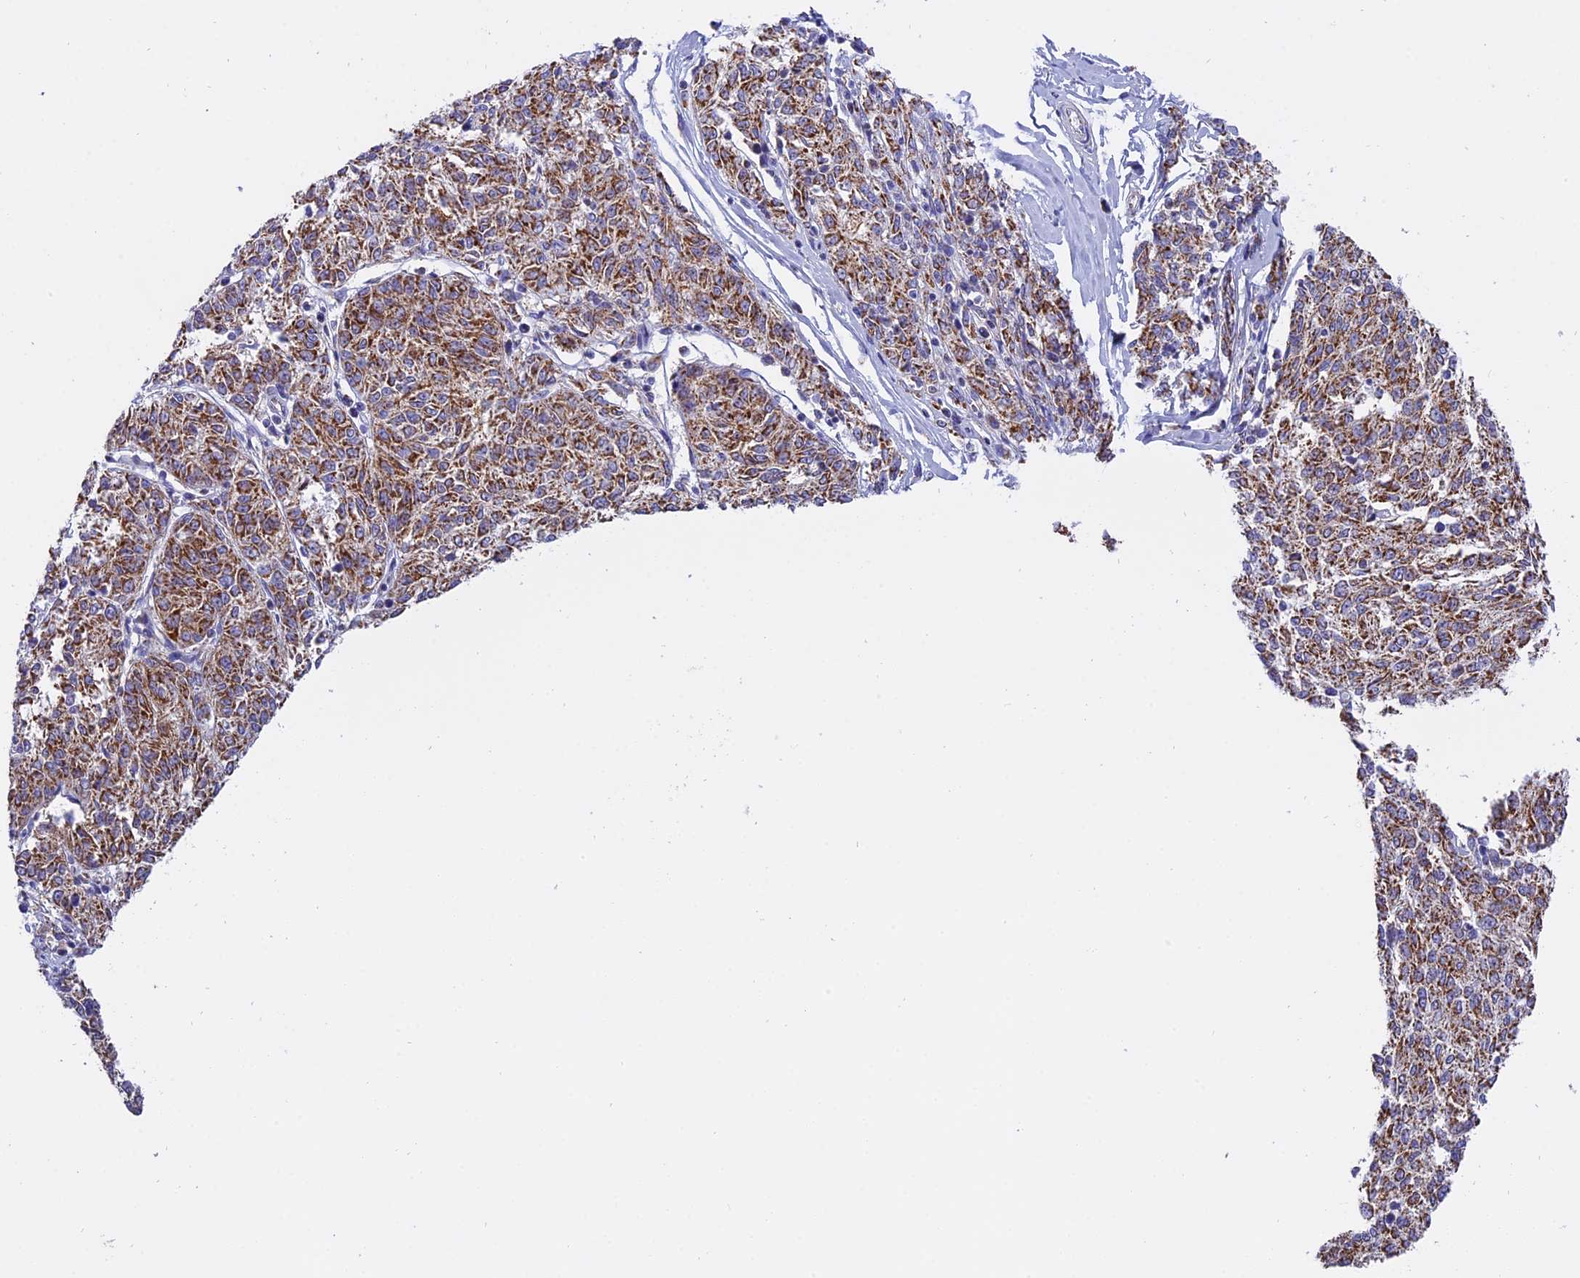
{"staining": {"intensity": "moderate", "quantity": ">75%", "location": "cytoplasmic/membranous"}, "tissue": "melanoma", "cell_type": "Tumor cells", "image_type": "cancer", "snomed": [{"axis": "morphology", "description": "Malignant melanoma, NOS"}, {"axis": "topography", "description": "Skin"}], "caption": "IHC of malignant melanoma shows medium levels of moderate cytoplasmic/membranous positivity in about >75% of tumor cells.", "gene": "MRPS34", "patient": {"sex": "female", "age": 72}}